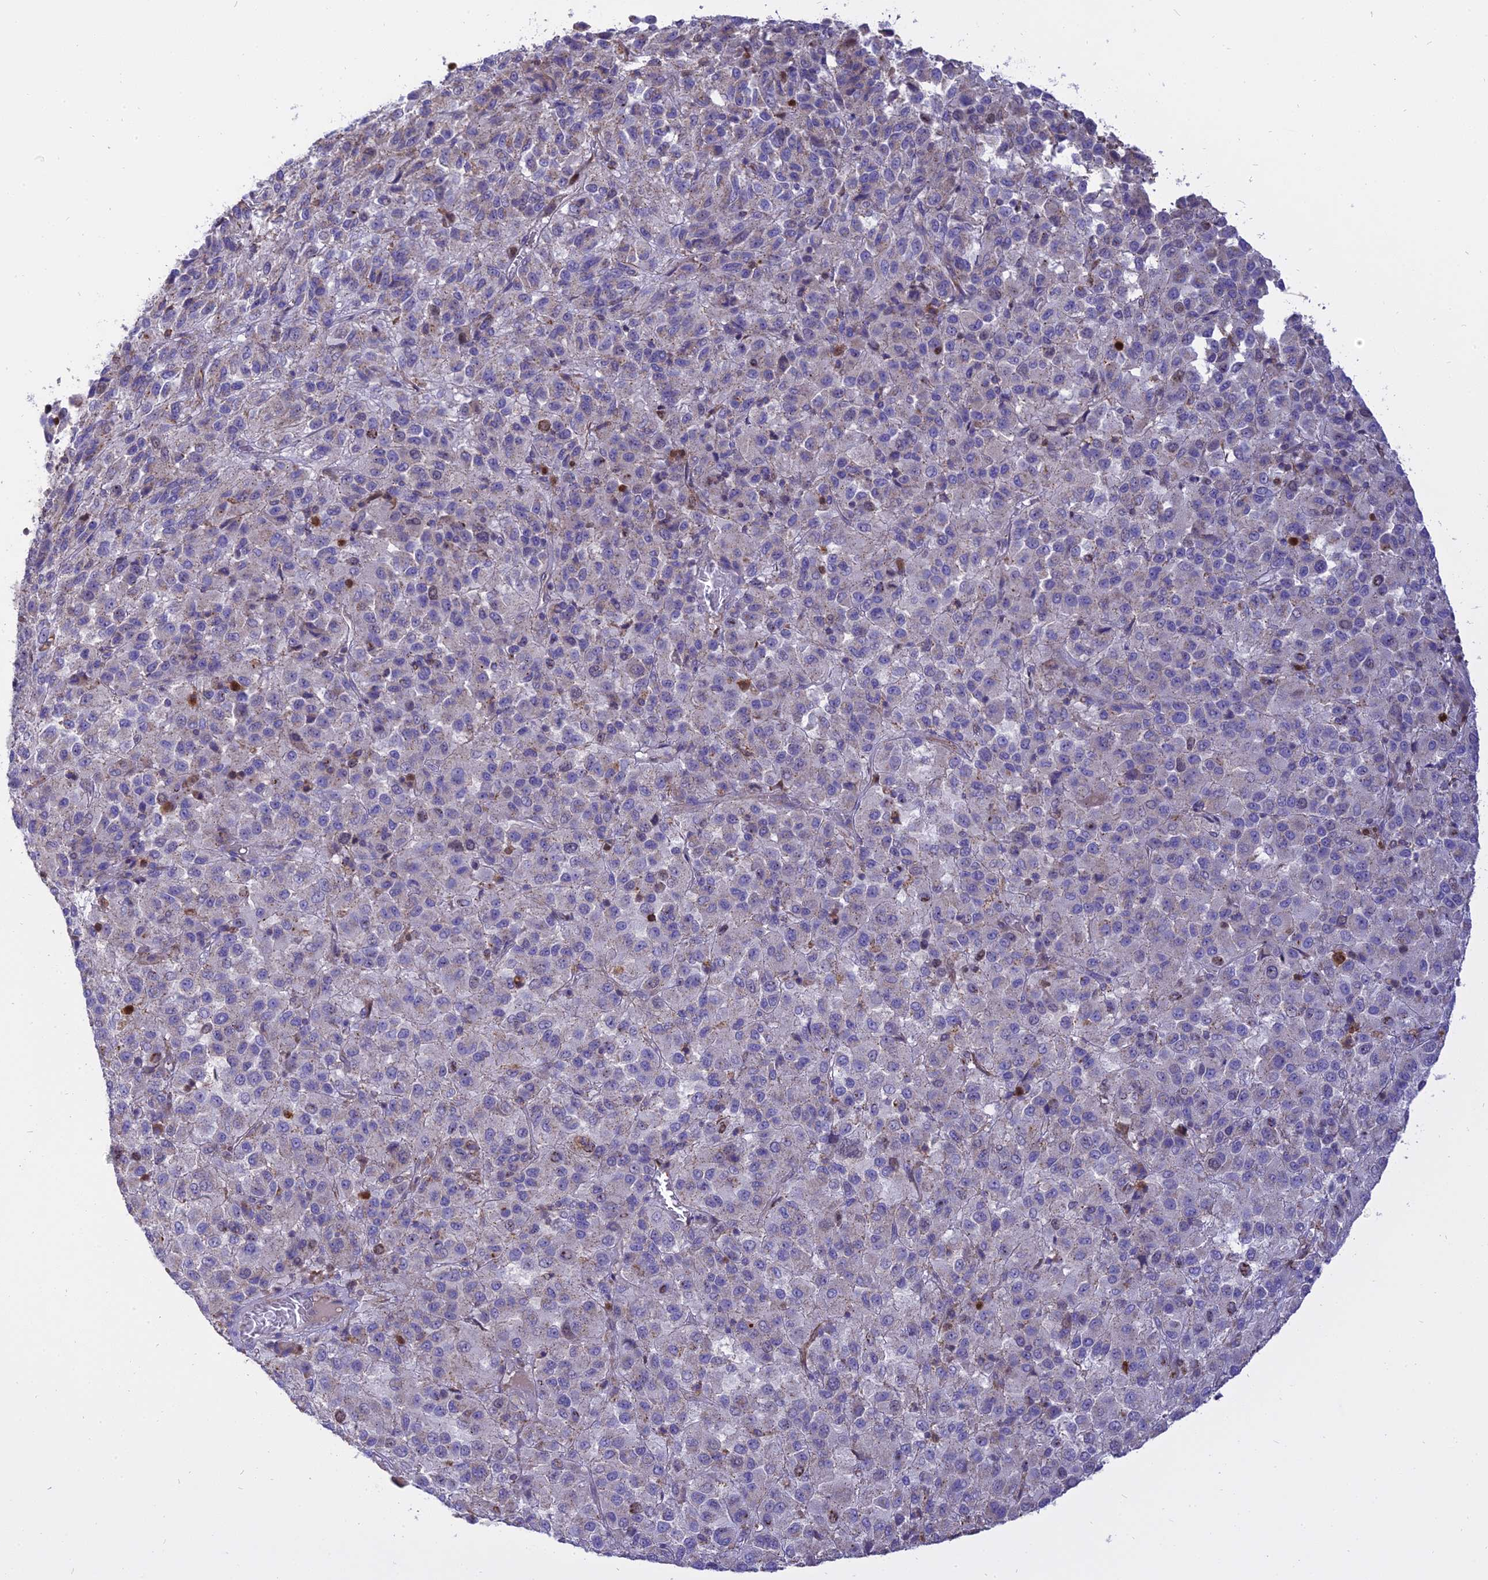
{"staining": {"intensity": "negative", "quantity": "none", "location": "none"}, "tissue": "melanoma", "cell_type": "Tumor cells", "image_type": "cancer", "snomed": [{"axis": "morphology", "description": "Malignant melanoma, Metastatic site"}, {"axis": "topography", "description": "Lung"}], "caption": "The micrograph reveals no significant expression in tumor cells of melanoma. (DAB (3,3'-diaminobenzidine) immunohistochemistry visualized using brightfield microscopy, high magnification).", "gene": "CENPV", "patient": {"sex": "male", "age": 64}}